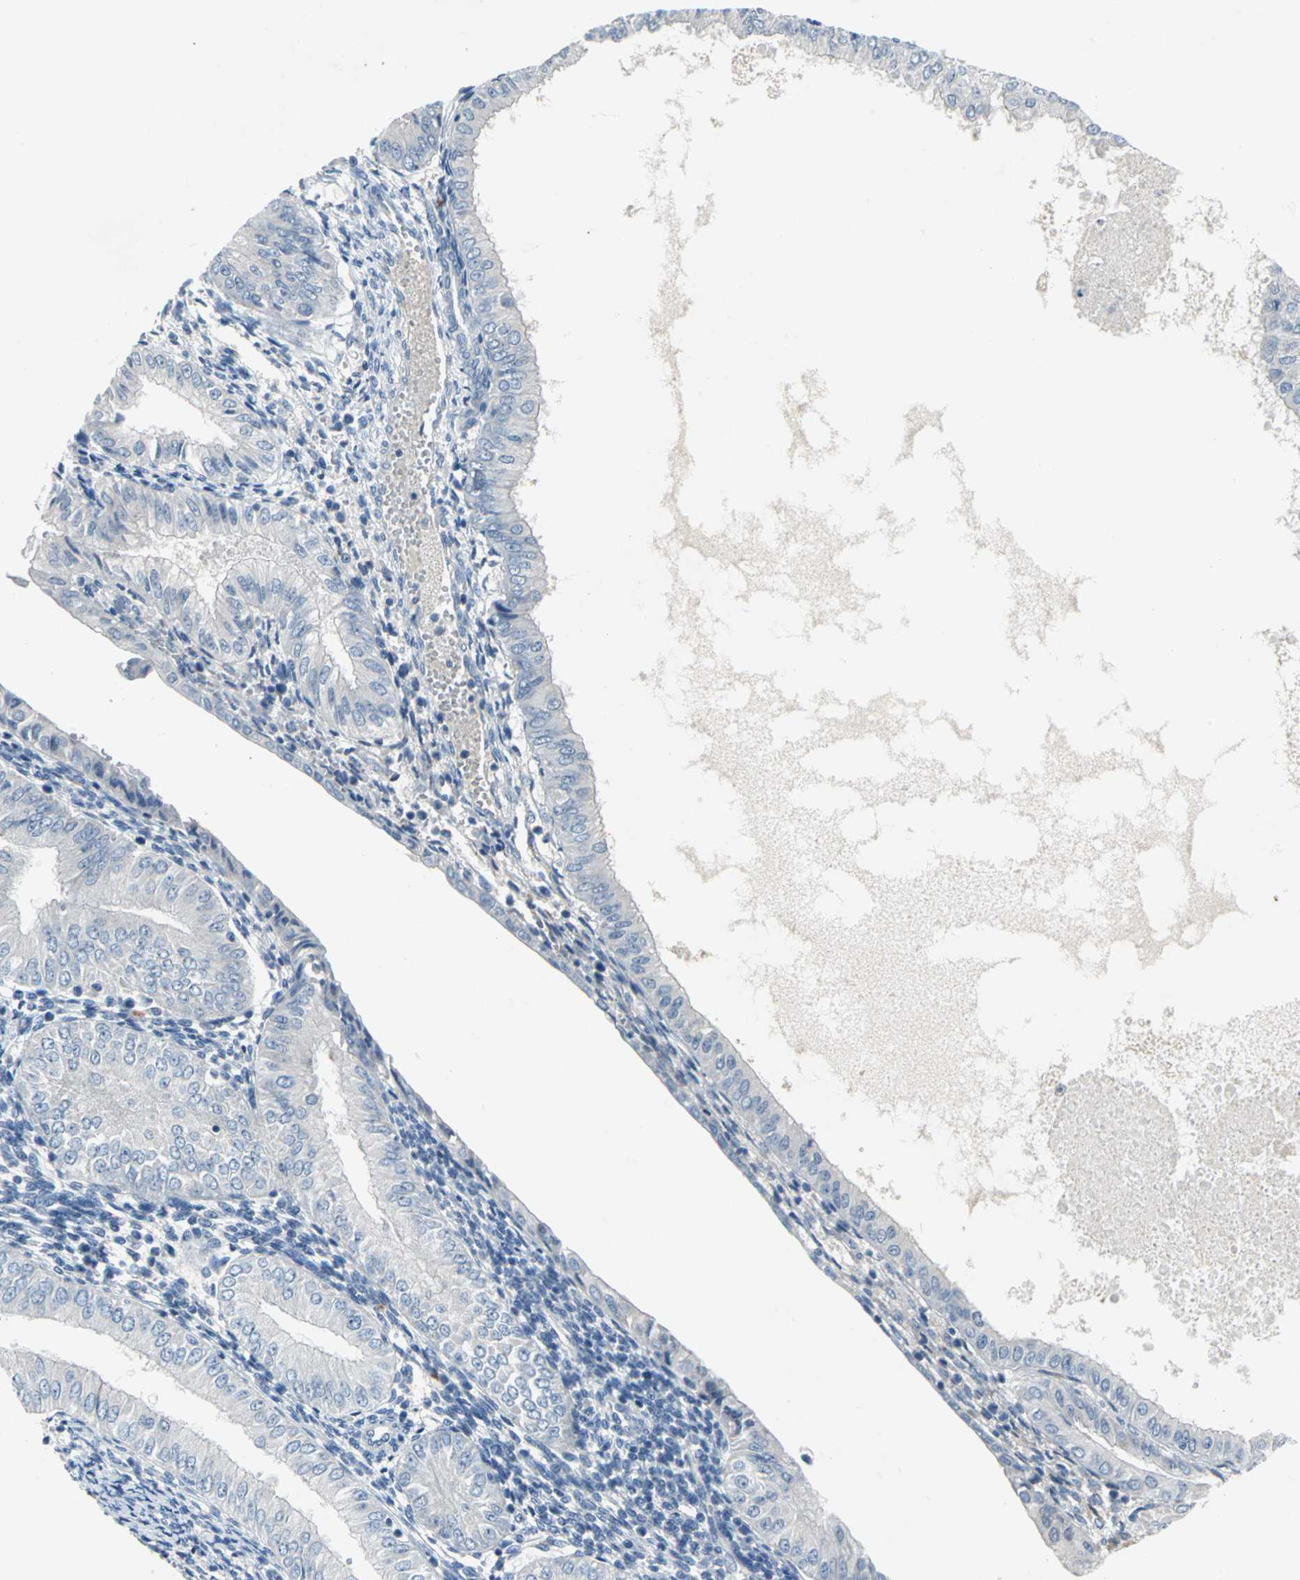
{"staining": {"intensity": "negative", "quantity": "none", "location": "none"}, "tissue": "endometrial cancer", "cell_type": "Tumor cells", "image_type": "cancer", "snomed": [{"axis": "morphology", "description": "Adenocarcinoma, NOS"}, {"axis": "topography", "description": "Endometrium"}], "caption": "High magnification brightfield microscopy of adenocarcinoma (endometrial) stained with DAB (3,3'-diaminobenzidine) (brown) and counterstained with hematoxylin (blue): tumor cells show no significant staining.", "gene": "PTGDS", "patient": {"sex": "female", "age": 53}}